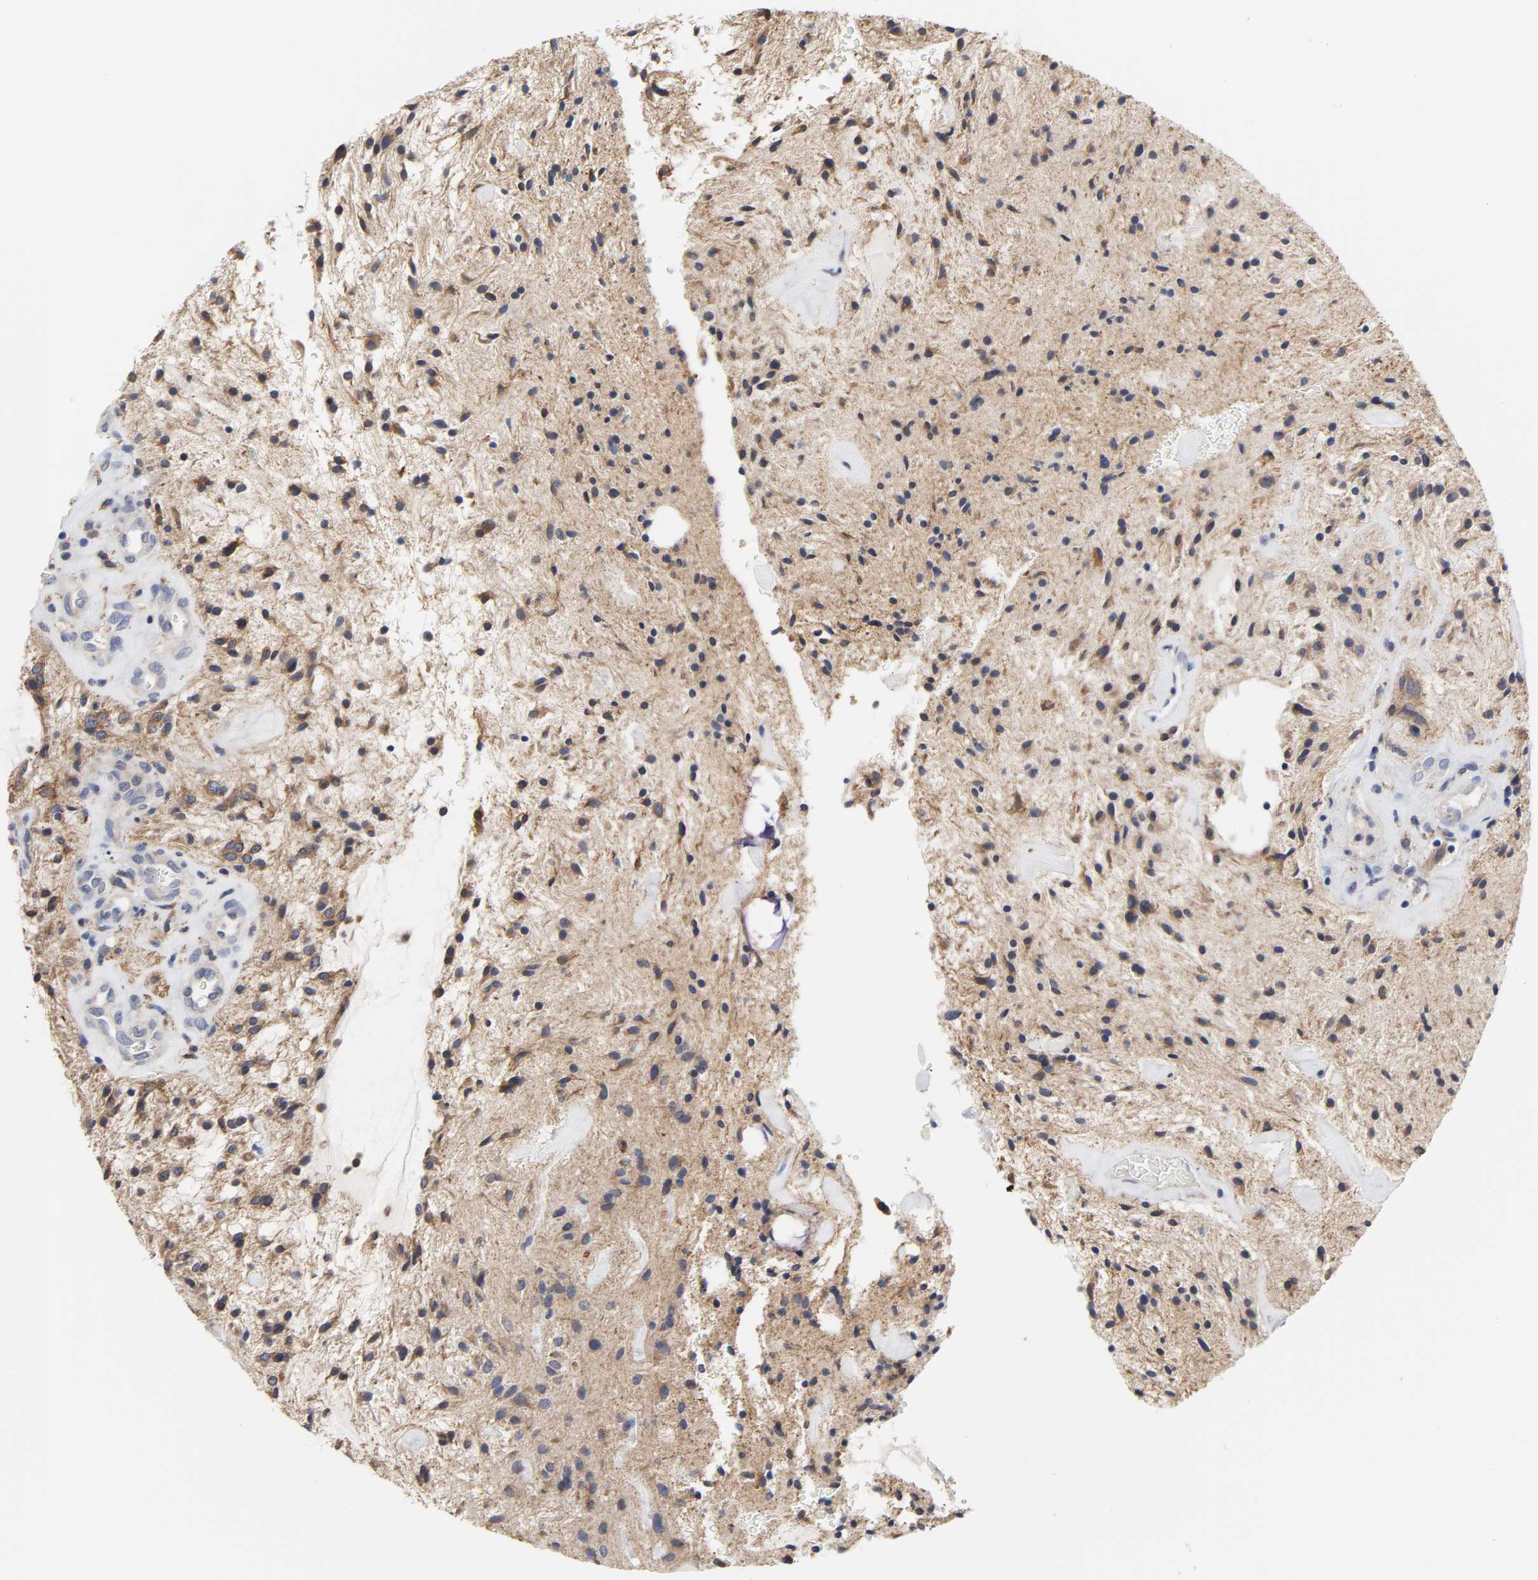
{"staining": {"intensity": "moderate", "quantity": ">75%", "location": "cytoplasmic/membranous"}, "tissue": "glioma", "cell_type": "Tumor cells", "image_type": "cancer", "snomed": [{"axis": "morphology", "description": "Glioma, malignant, NOS"}, {"axis": "topography", "description": "Cerebellum"}], "caption": "Approximately >75% of tumor cells in glioma demonstrate moderate cytoplasmic/membranous protein positivity as visualized by brown immunohistochemical staining.", "gene": "HCK", "patient": {"sex": "female", "age": 10}}